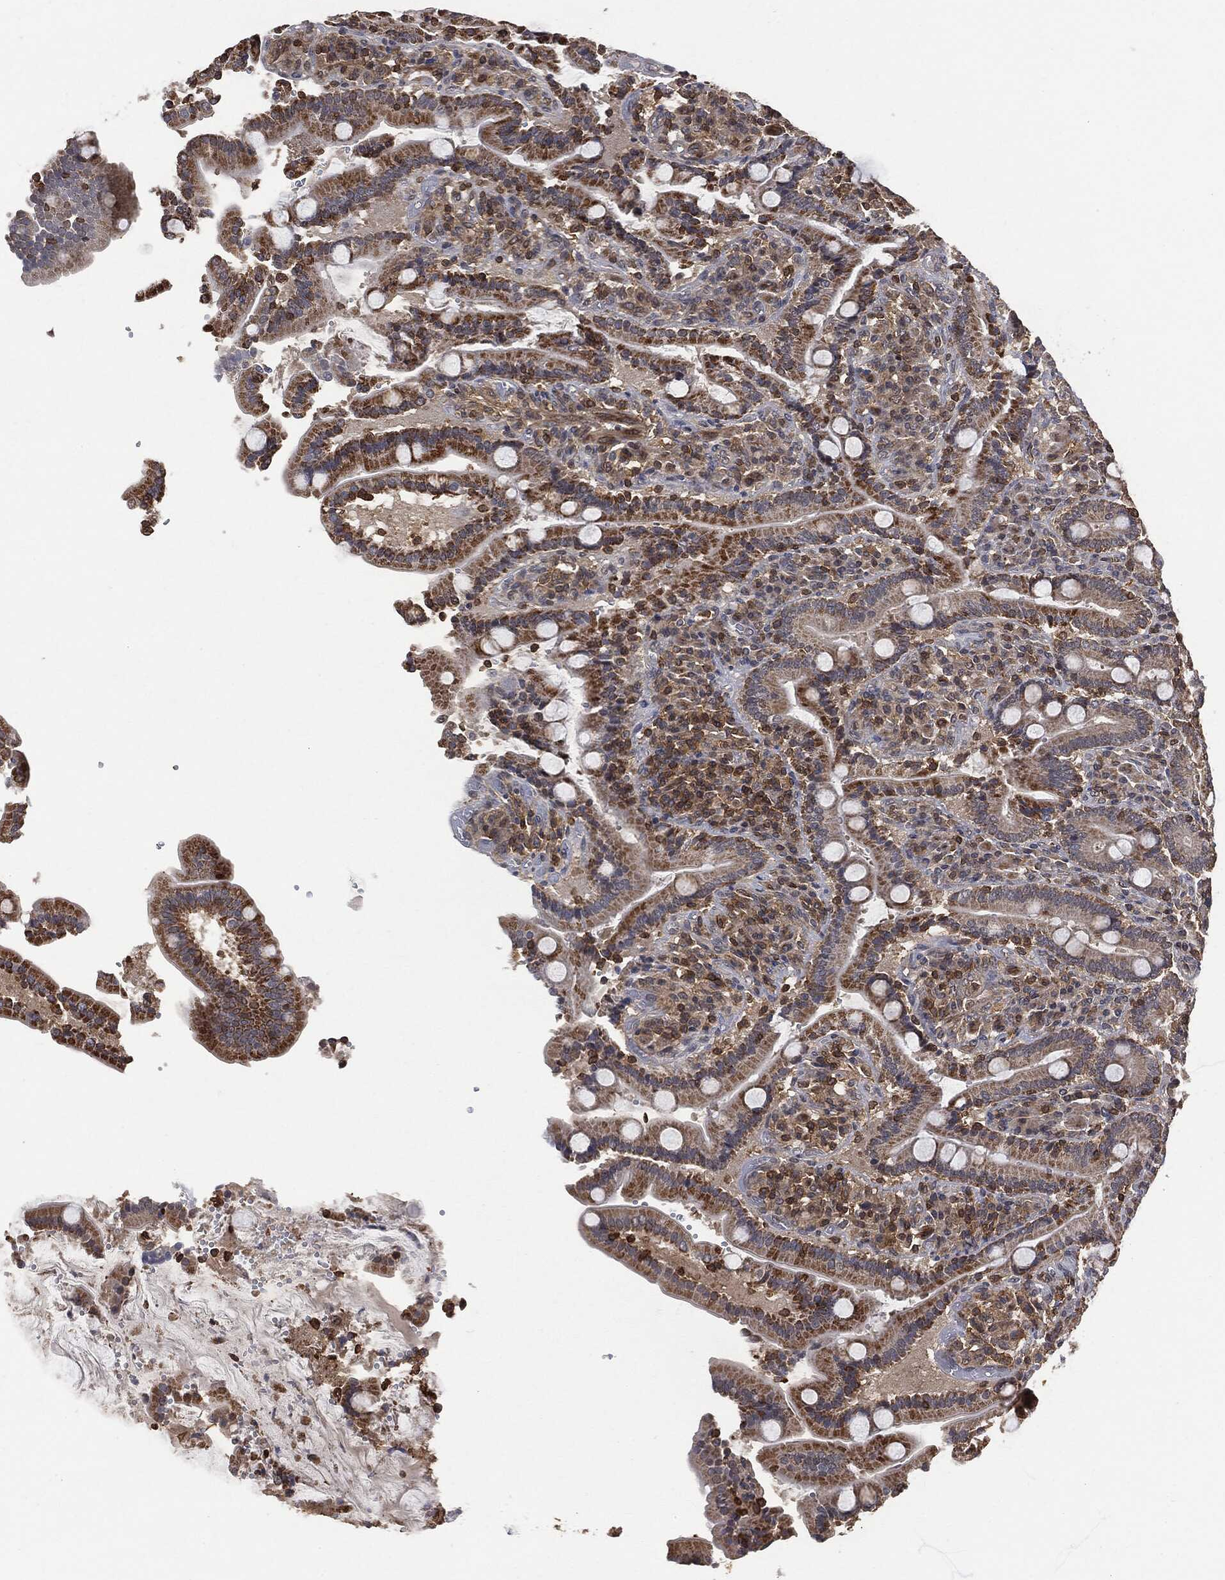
{"staining": {"intensity": "moderate", "quantity": ">75%", "location": "cytoplasmic/membranous"}, "tissue": "duodenum", "cell_type": "Glandular cells", "image_type": "normal", "snomed": [{"axis": "morphology", "description": "Normal tissue, NOS"}, {"axis": "topography", "description": "Duodenum"}], "caption": "IHC histopathology image of unremarkable duodenum stained for a protein (brown), which reveals medium levels of moderate cytoplasmic/membranous staining in about >75% of glandular cells.", "gene": "PSMB10", "patient": {"sex": "female", "age": 62}}